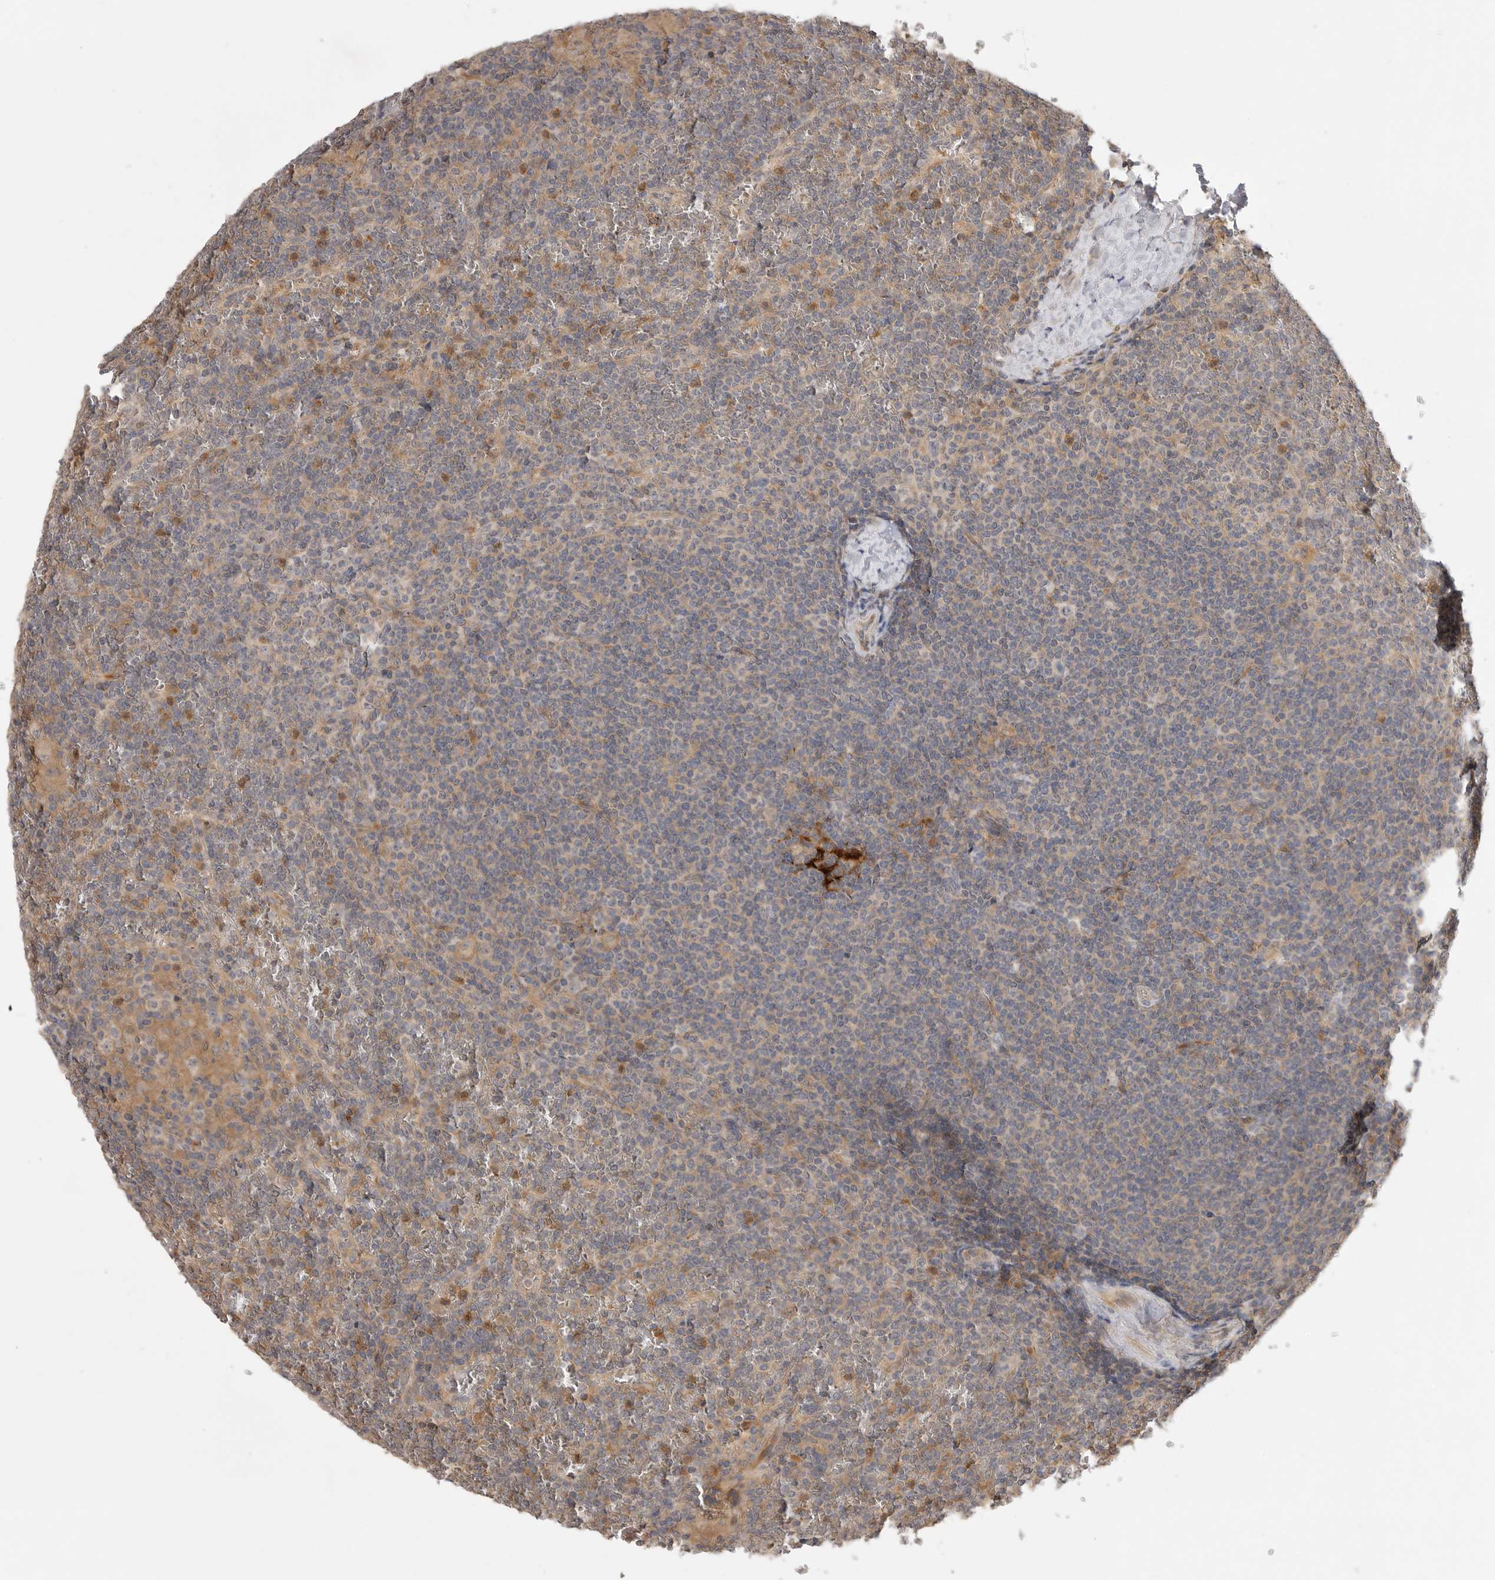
{"staining": {"intensity": "negative", "quantity": "none", "location": "none"}, "tissue": "lymphoma", "cell_type": "Tumor cells", "image_type": "cancer", "snomed": [{"axis": "morphology", "description": "Malignant lymphoma, non-Hodgkin's type, Low grade"}, {"axis": "topography", "description": "Spleen"}], "caption": "Human lymphoma stained for a protein using IHC shows no staining in tumor cells.", "gene": "ZNF232", "patient": {"sex": "female", "age": 19}}